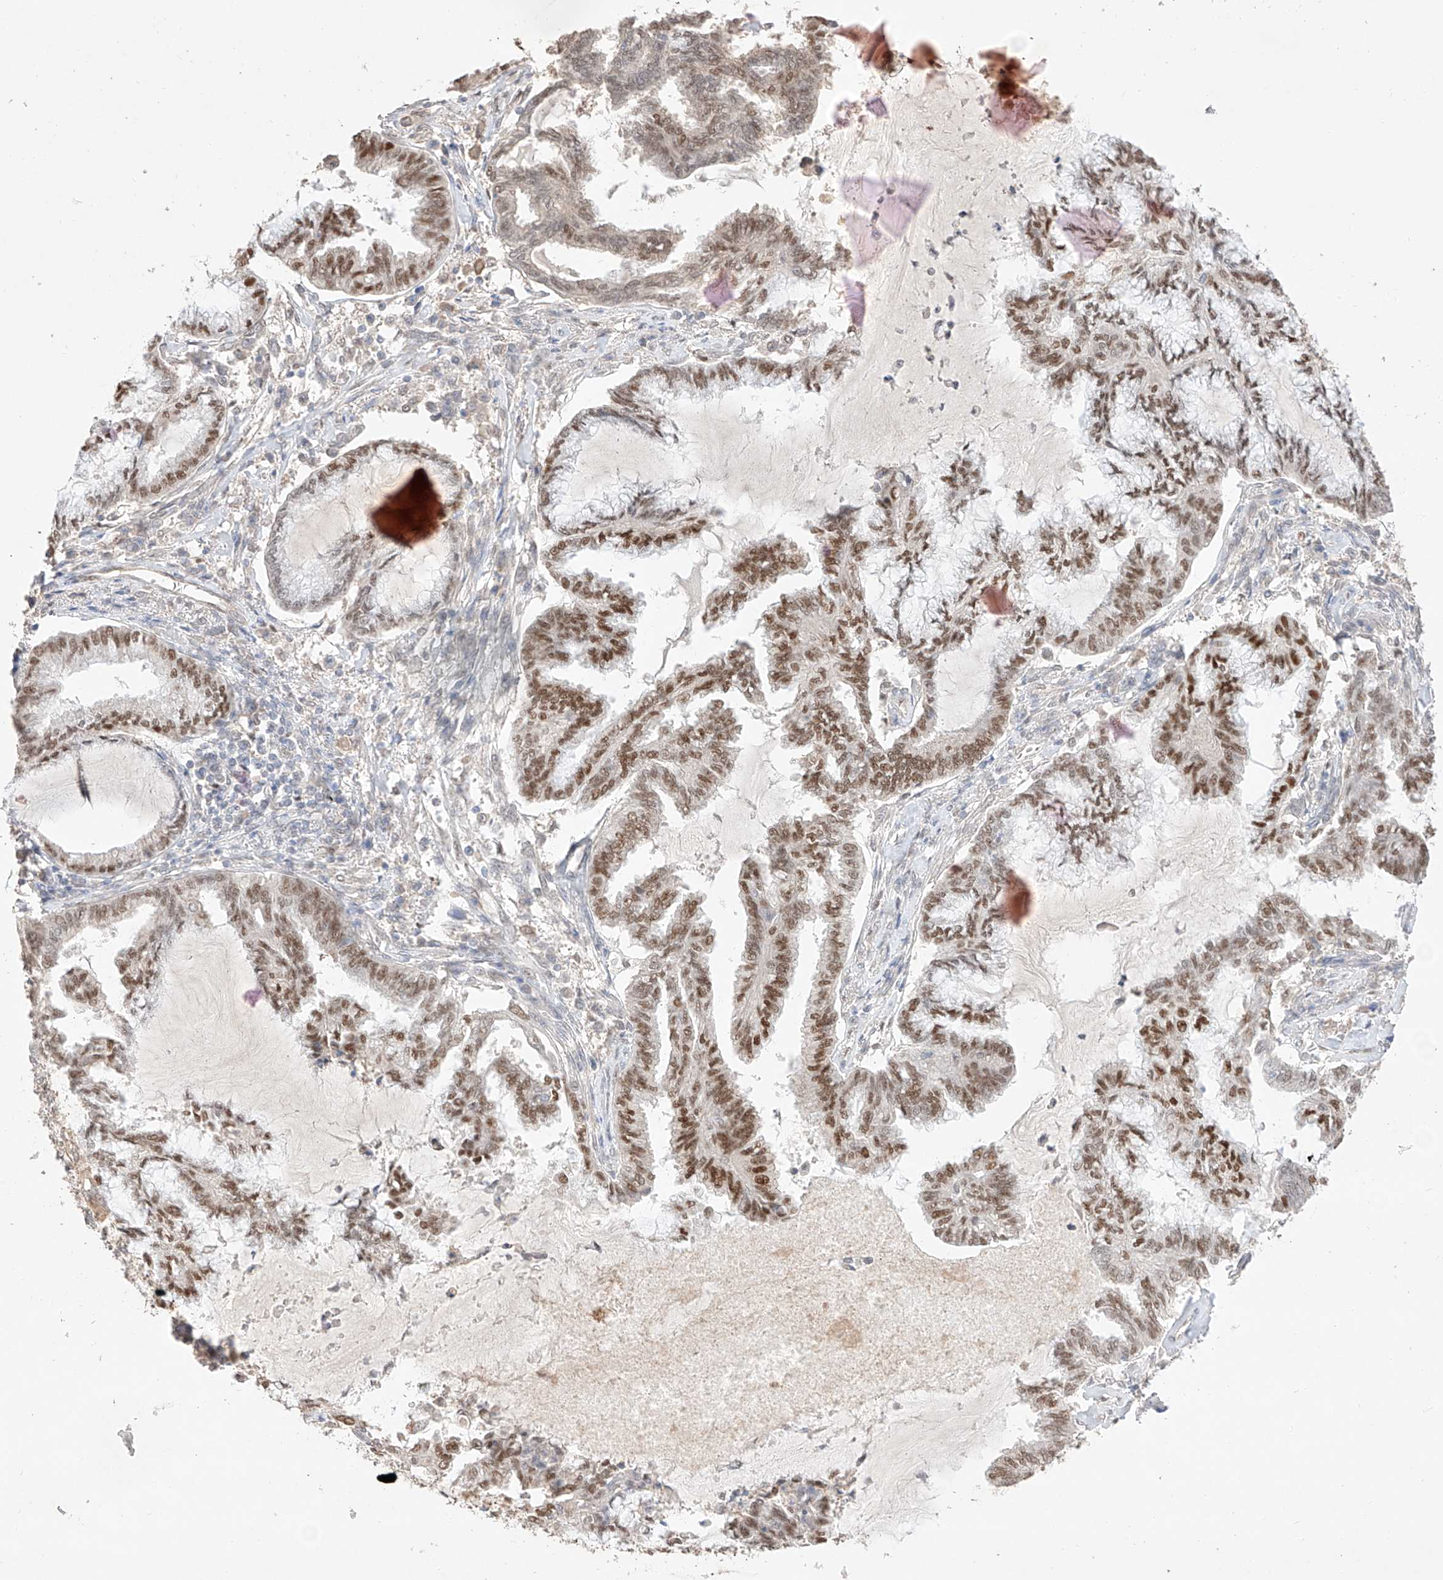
{"staining": {"intensity": "moderate", "quantity": ">75%", "location": "nuclear"}, "tissue": "endometrial cancer", "cell_type": "Tumor cells", "image_type": "cancer", "snomed": [{"axis": "morphology", "description": "Adenocarcinoma, NOS"}, {"axis": "topography", "description": "Endometrium"}], "caption": "An image of human endometrial adenocarcinoma stained for a protein demonstrates moderate nuclear brown staining in tumor cells.", "gene": "APIP", "patient": {"sex": "female", "age": 86}}